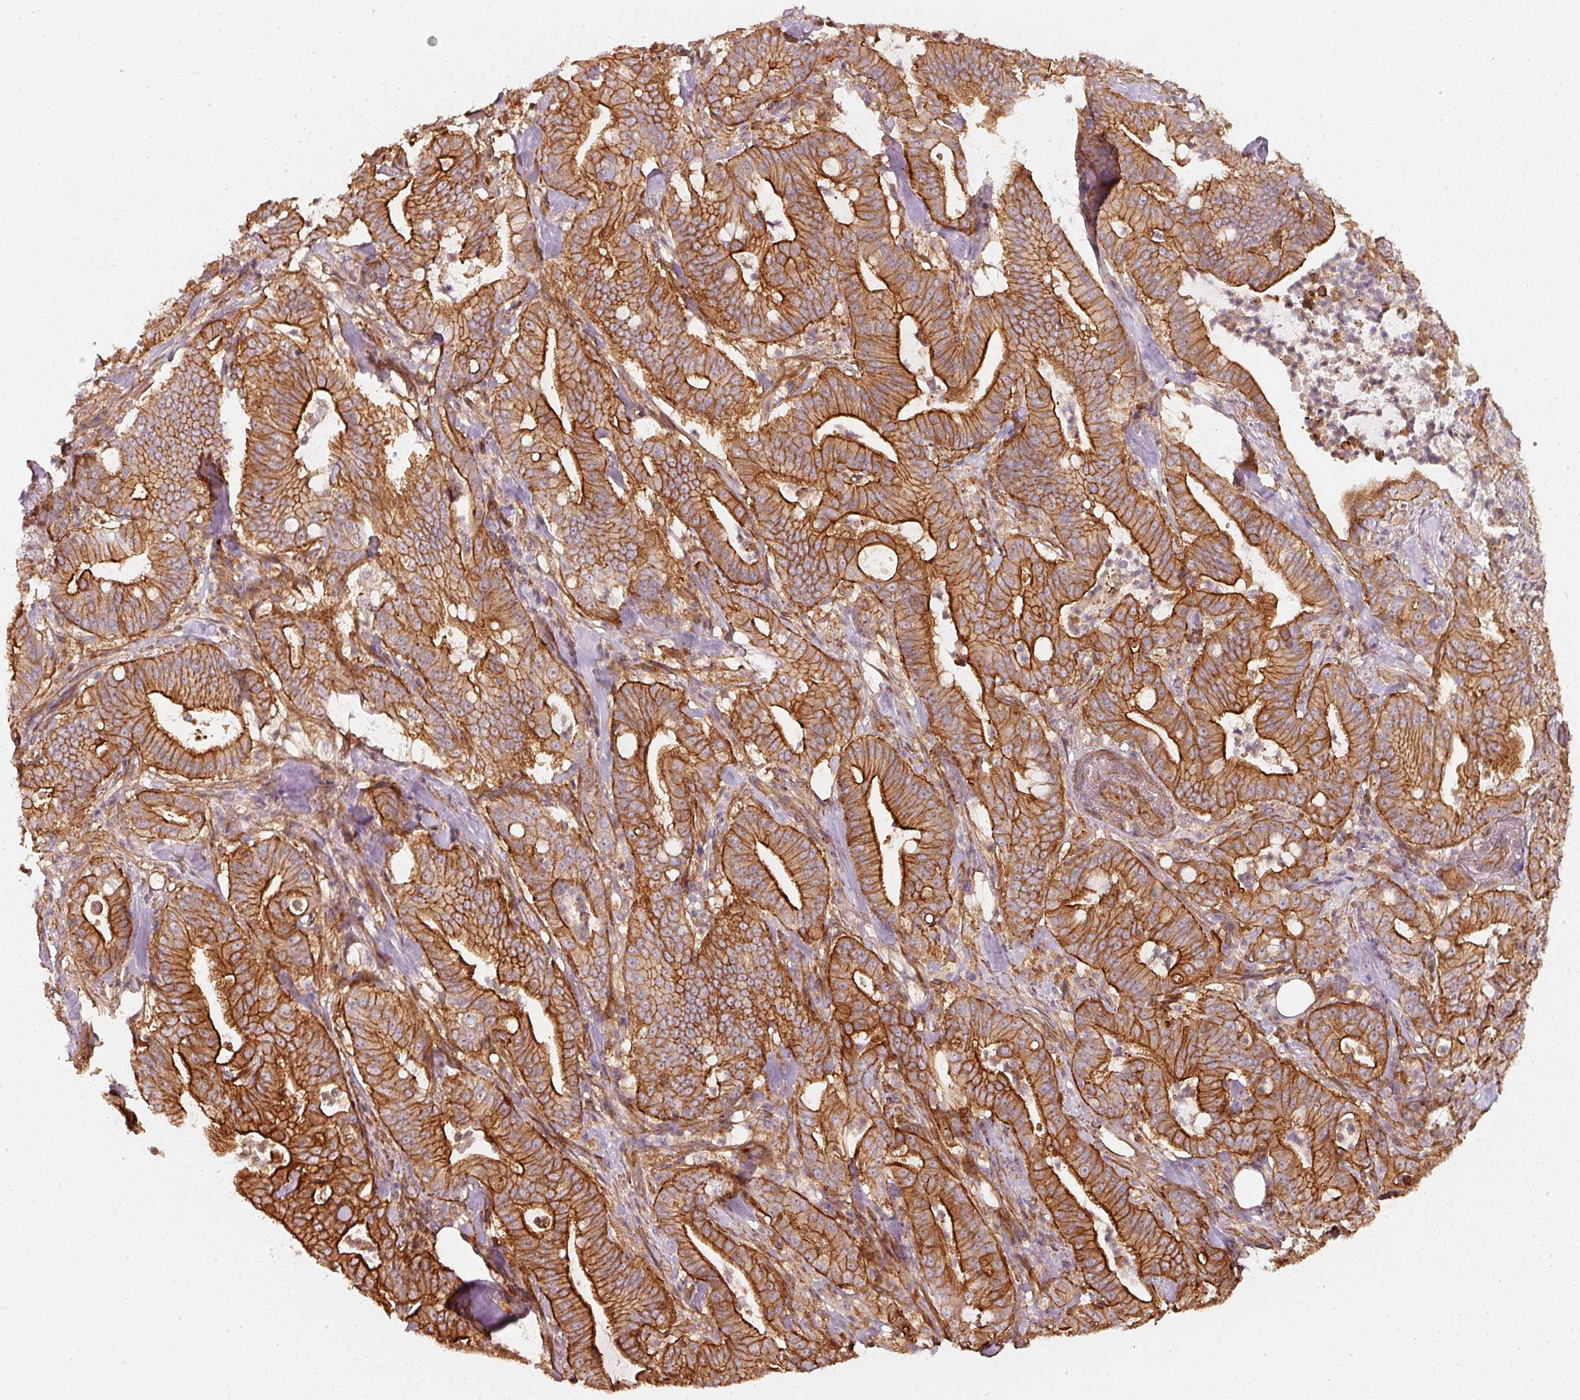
{"staining": {"intensity": "strong", "quantity": ">75%", "location": "cytoplasmic/membranous"}, "tissue": "pancreatic cancer", "cell_type": "Tumor cells", "image_type": "cancer", "snomed": [{"axis": "morphology", "description": "Adenocarcinoma, NOS"}, {"axis": "topography", "description": "Pancreas"}], "caption": "Pancreatic cancer (adenocarcinoma) stained for a protein reveals strong cytoplasmic/membranous positivity in tumor cells.", "gene": "CEP95", "patient": {"sex": "male", "age": 71}}